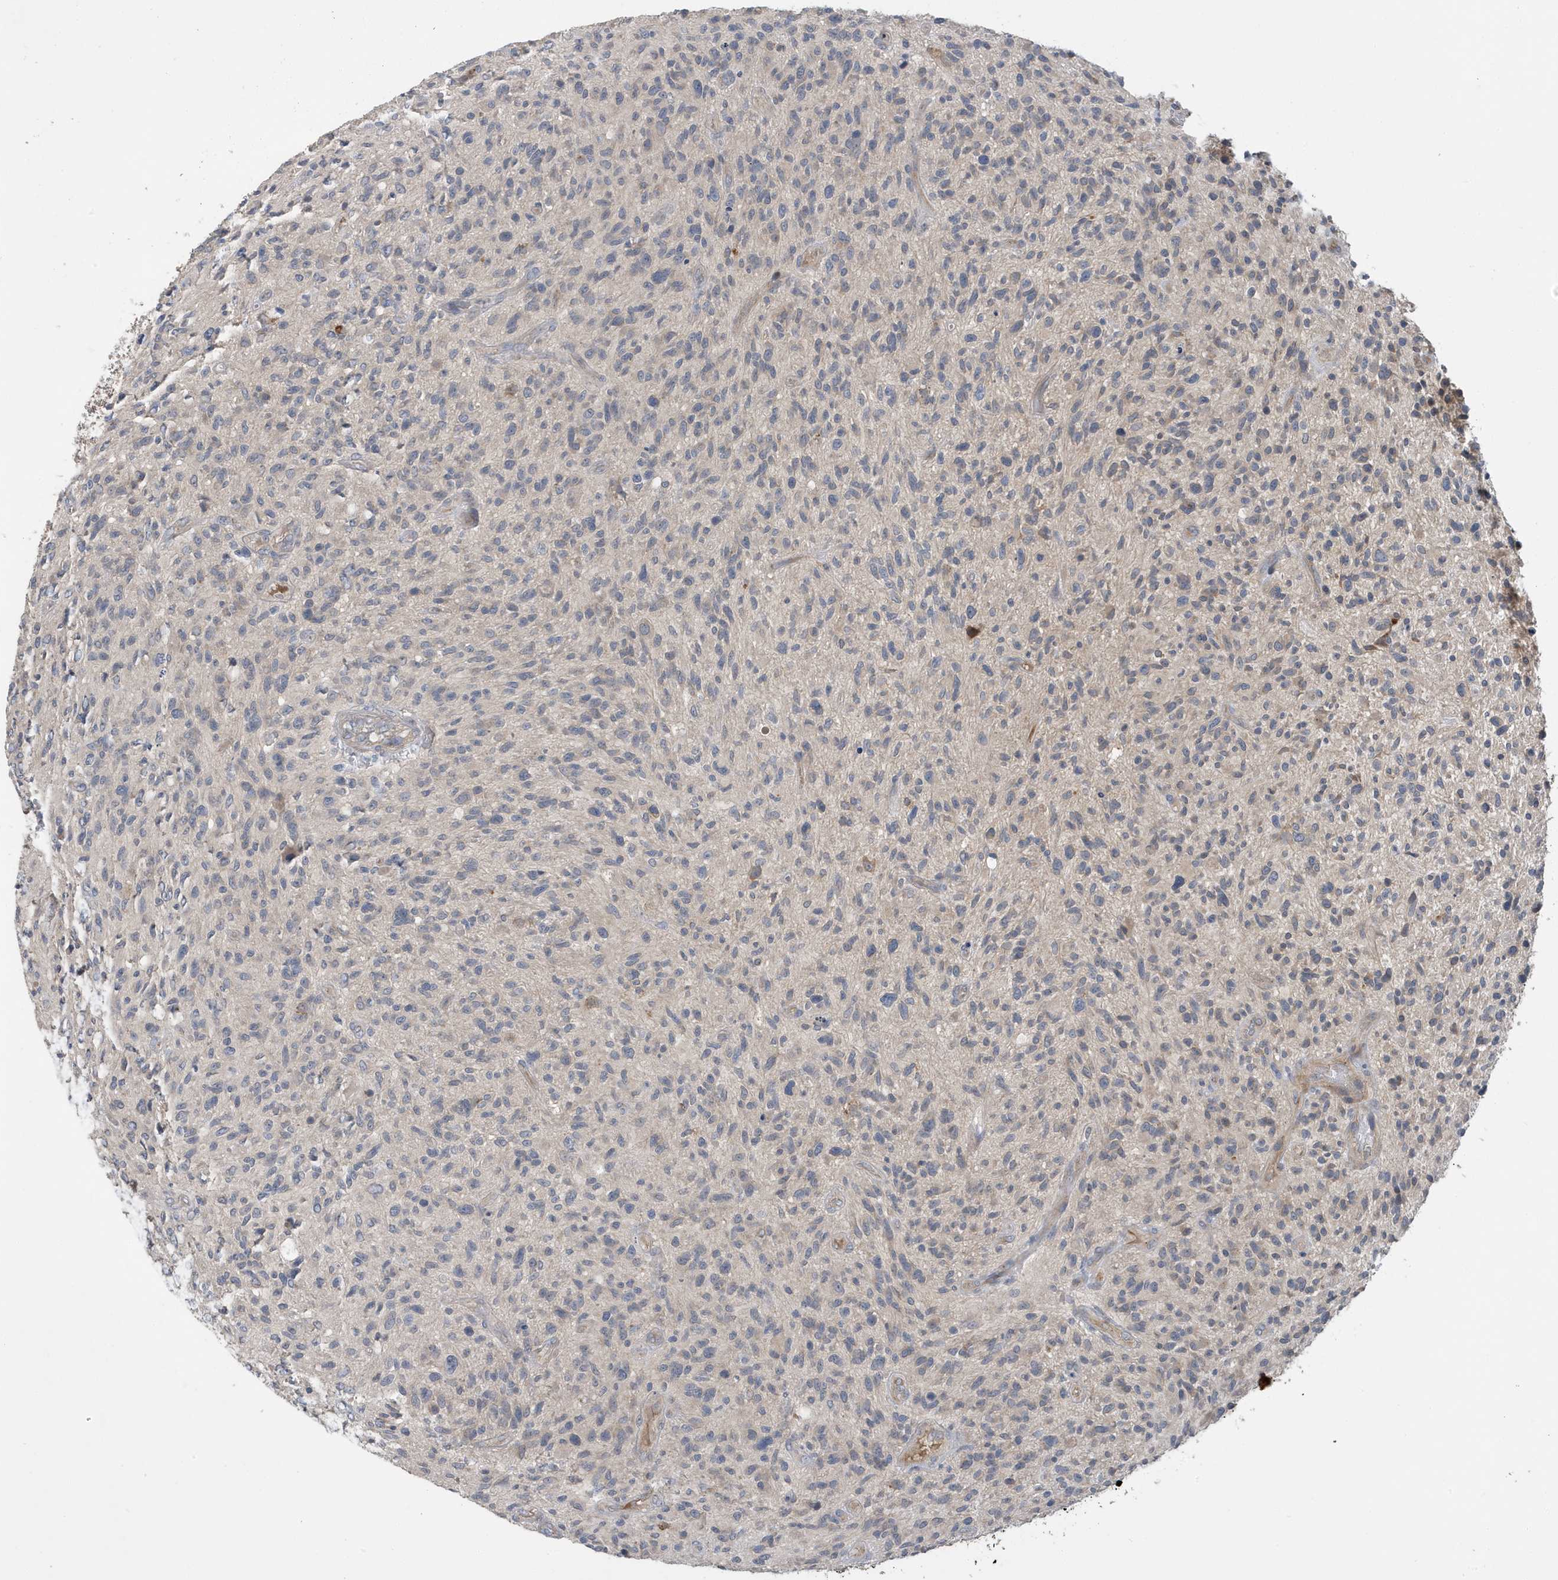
{"staining": {"intensity": "negative", "quantity": "none", "location": "none"}, "tissue": "glioma", "cell_type": "Tumor cells", "image_type": "cancer", "snomed": [{"axis": "morphology", "description": "Glioma, malignant, High grade"}, {"axis": "topography", "description": "Brain"}], "caption": "IHC image of neoplastic tissue: high-grade glioma (malignant) stained with DAB (3,3'-diaminobenzidine) reveals no significant protein positivity in tumor cells. (DAB (3,3'-diaminobenzidine) immunohistochemistry (IHC) visualized using brightfield microscopy, high magnification).", "gene": "LAPTM4A", "patient": {"sex": "male", "age": 47}}